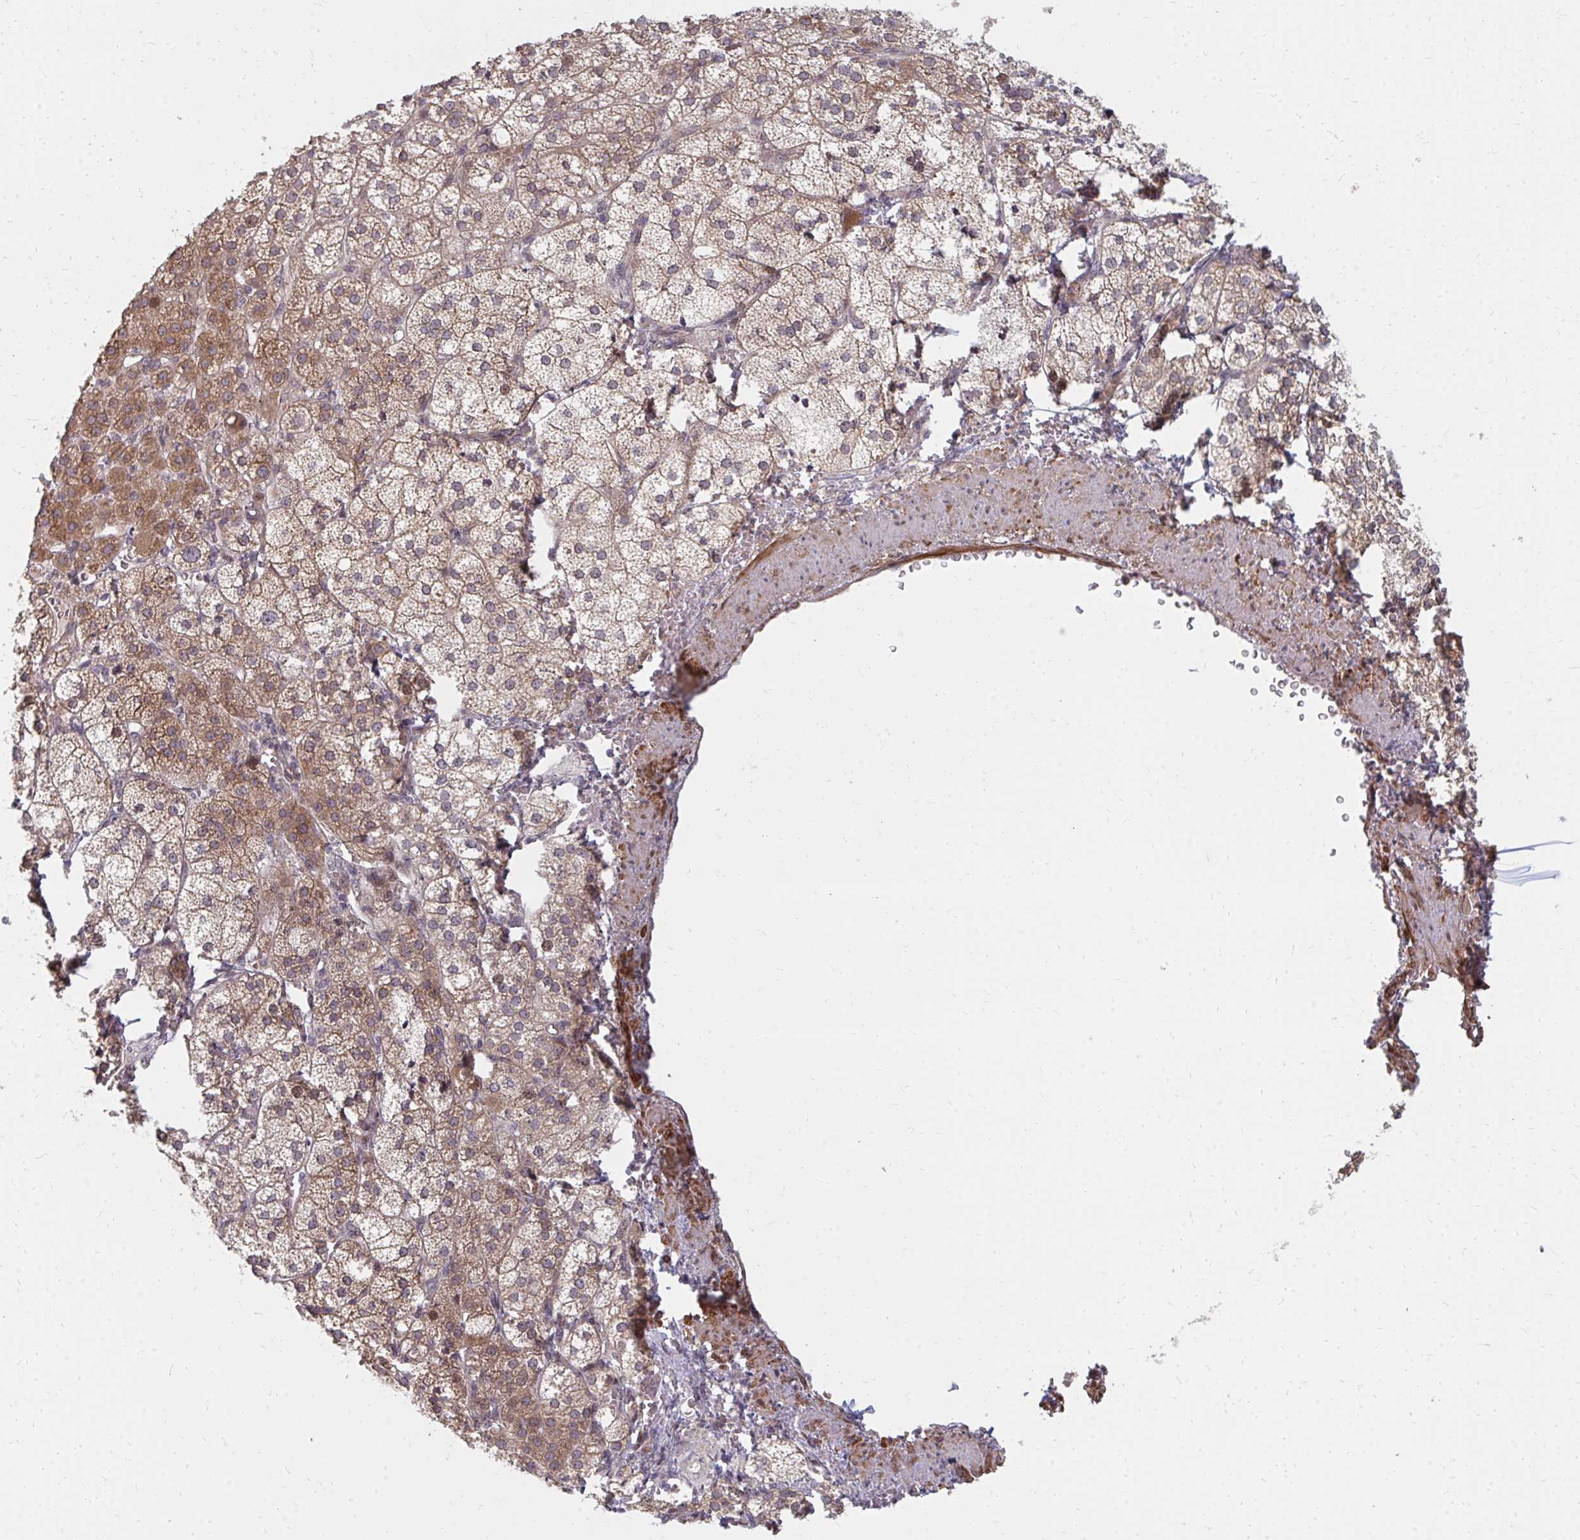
{"staining": {"intensity": "moderate", "quantity": ">75%", "location": "cytoplasmic/membranous,nuclear"}, "tissue": "adrenal gland", "cell_type": "Glandular cells", "image_type": "normal", "snomed": [{"axis": "morphology", "description": "Normal tissue, NOS"}, {"axis": "topography", "description": "Adrenal gland"}], "caption": "This micrograph reveals immunohistochemistry staining of normal human adrenal gland, with medium moderate cytoplasmic/membranous,nuclear staining in about >75% of glandular cells.", "gene": "ZNF285", "patient": {"sex": "female", "age": 60}}